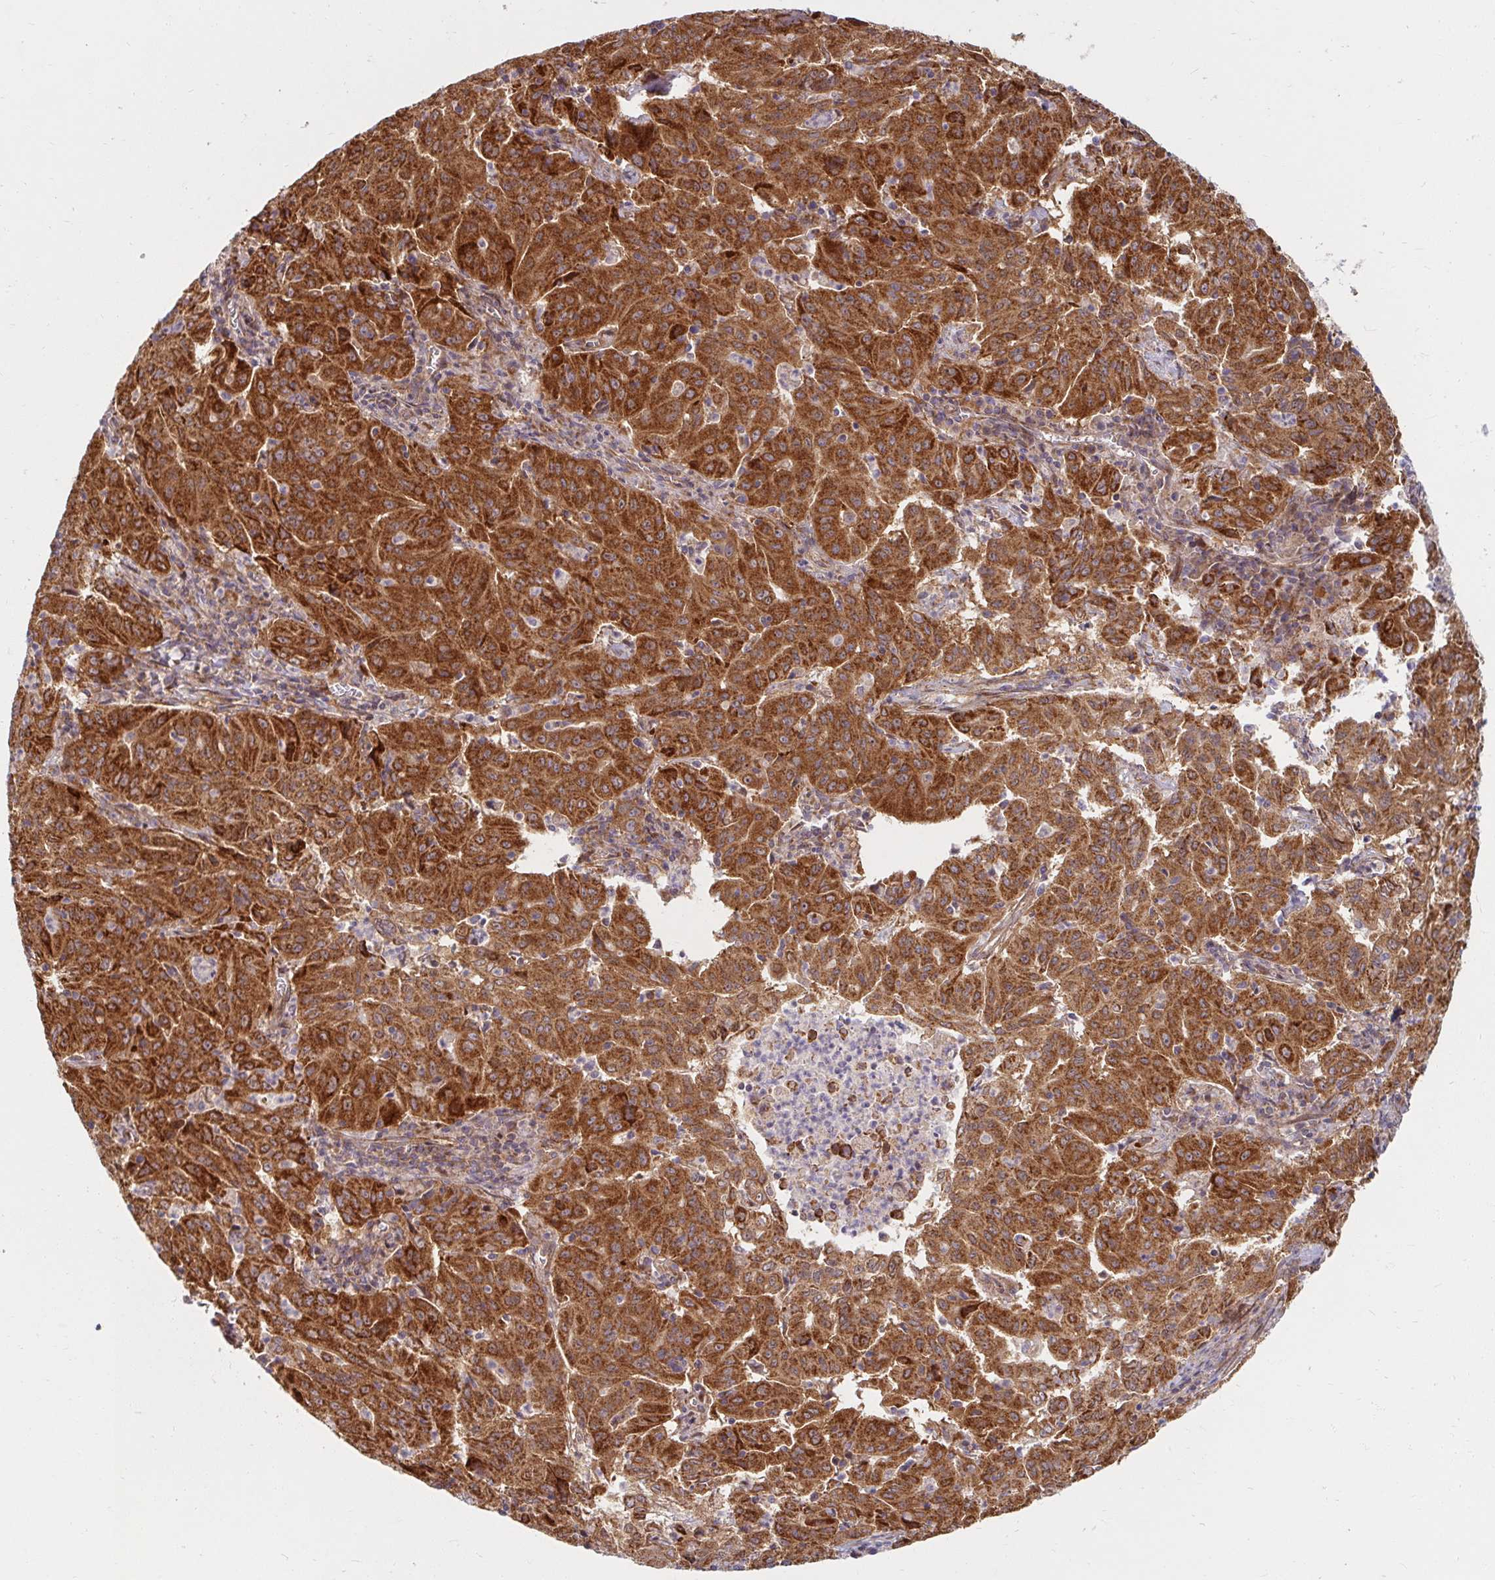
{"staining": {"intensity": "strong", "quantity": ">75%", "location": "cytoplasmic/membranous"}, "tissue": "pancreatic cancer", "cell_type": "Tumor cells", "image_type": "cancer", "snomed": [{"axis": "morphology", "description": "Adenocarcinoma, NOS"}, {"axis": "topography", "description": "Pancreas"}], "caption": "The histopathology image shows staining of pancreatic cancer (adenocarcinoma), revealing strong cytoplasmic/membranous protein staining (brown color) within tumor cells. (DAB = brown stain, brightfield microscopy at high magnification).", "gene": "BTF3", "patient": {"sex": "male", "age": 63}}